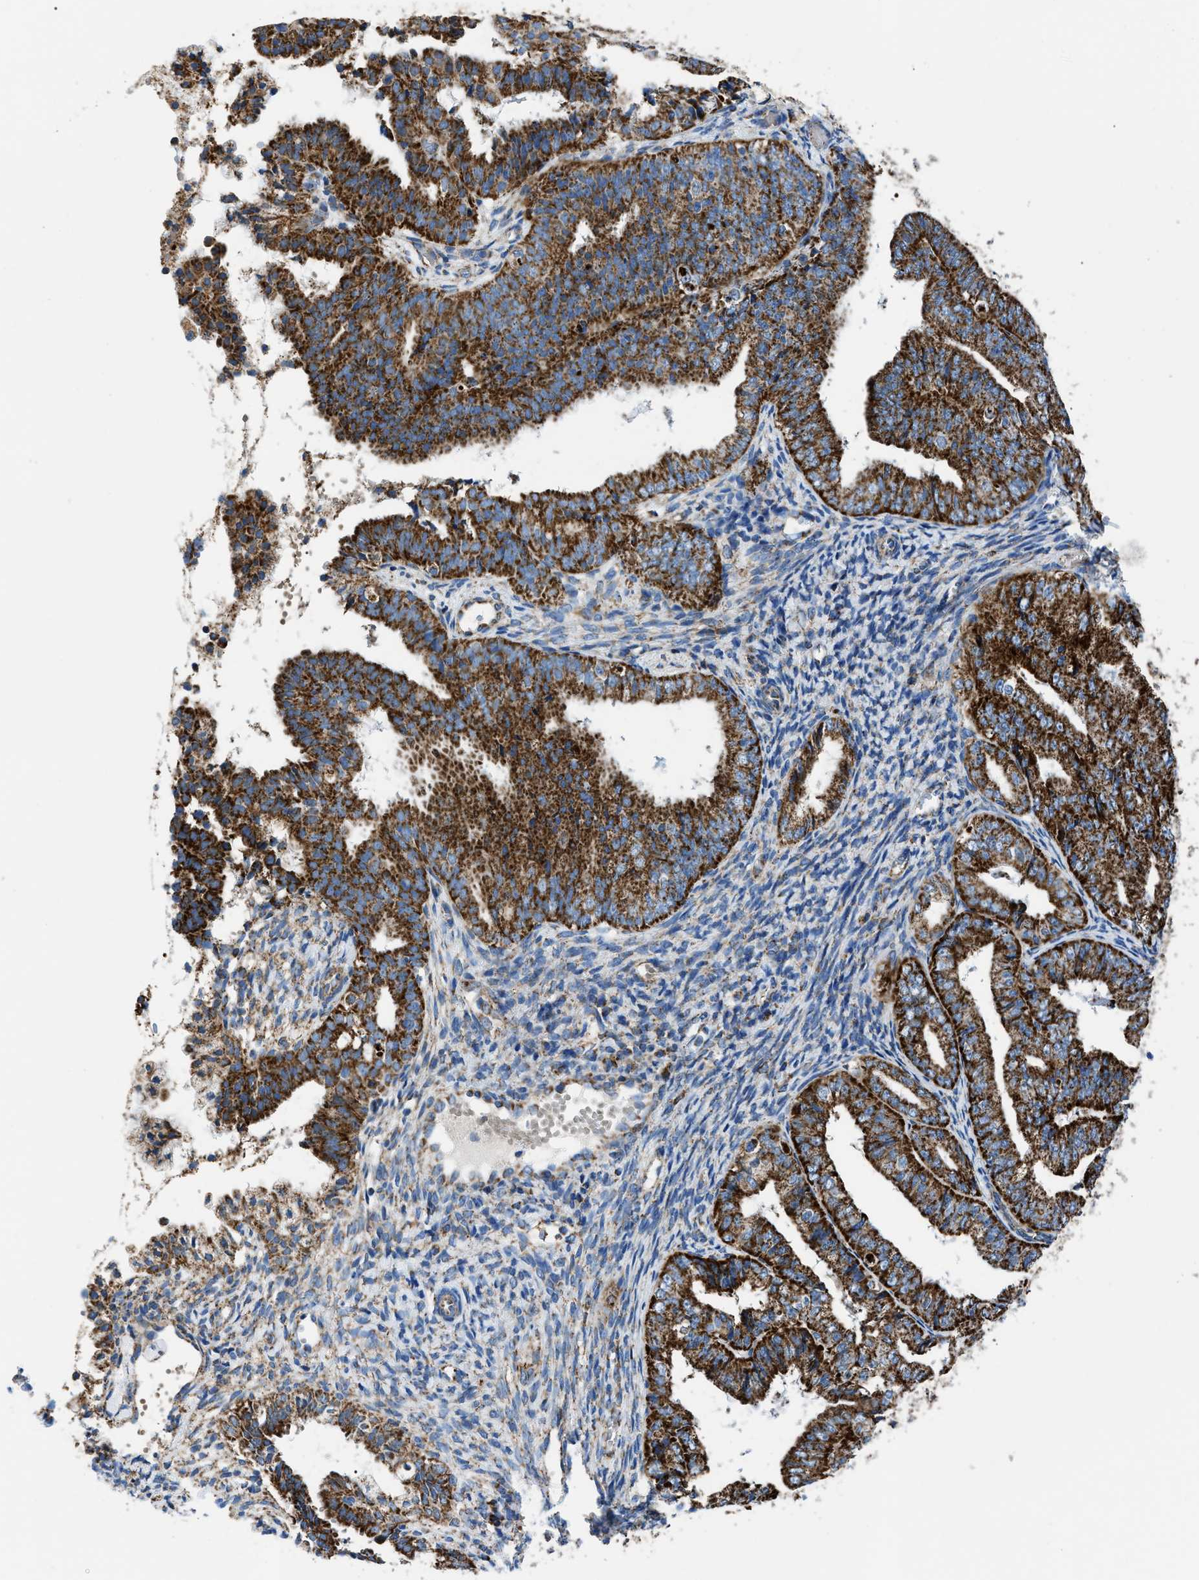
{"staining": {"intensity": "strong", "quantity": ">75%", "location": "cytoplasmic/membranous"}, "tissue": "endometrial cancer", "cell_type": "Tumor cells", "image_type": "cancer", "snomed": [{"axis": "morphology", "description": "Adenocarcinoma, NOS"}, {"axis": "topography", "description": "Endometrium"}], "caption": "Immunohistochemistry (IHC) photomicrograph of neoplastic tissue: human endometrial cancer stained using IHC displays high levels of strong protein expression localized specifically in the cytoplasmic/membranous of tumor cells, appearing as a cytoplasmic/membranous brown color.", "gene": "PHB2", "patient": {"sex": "female", "age": 63}}